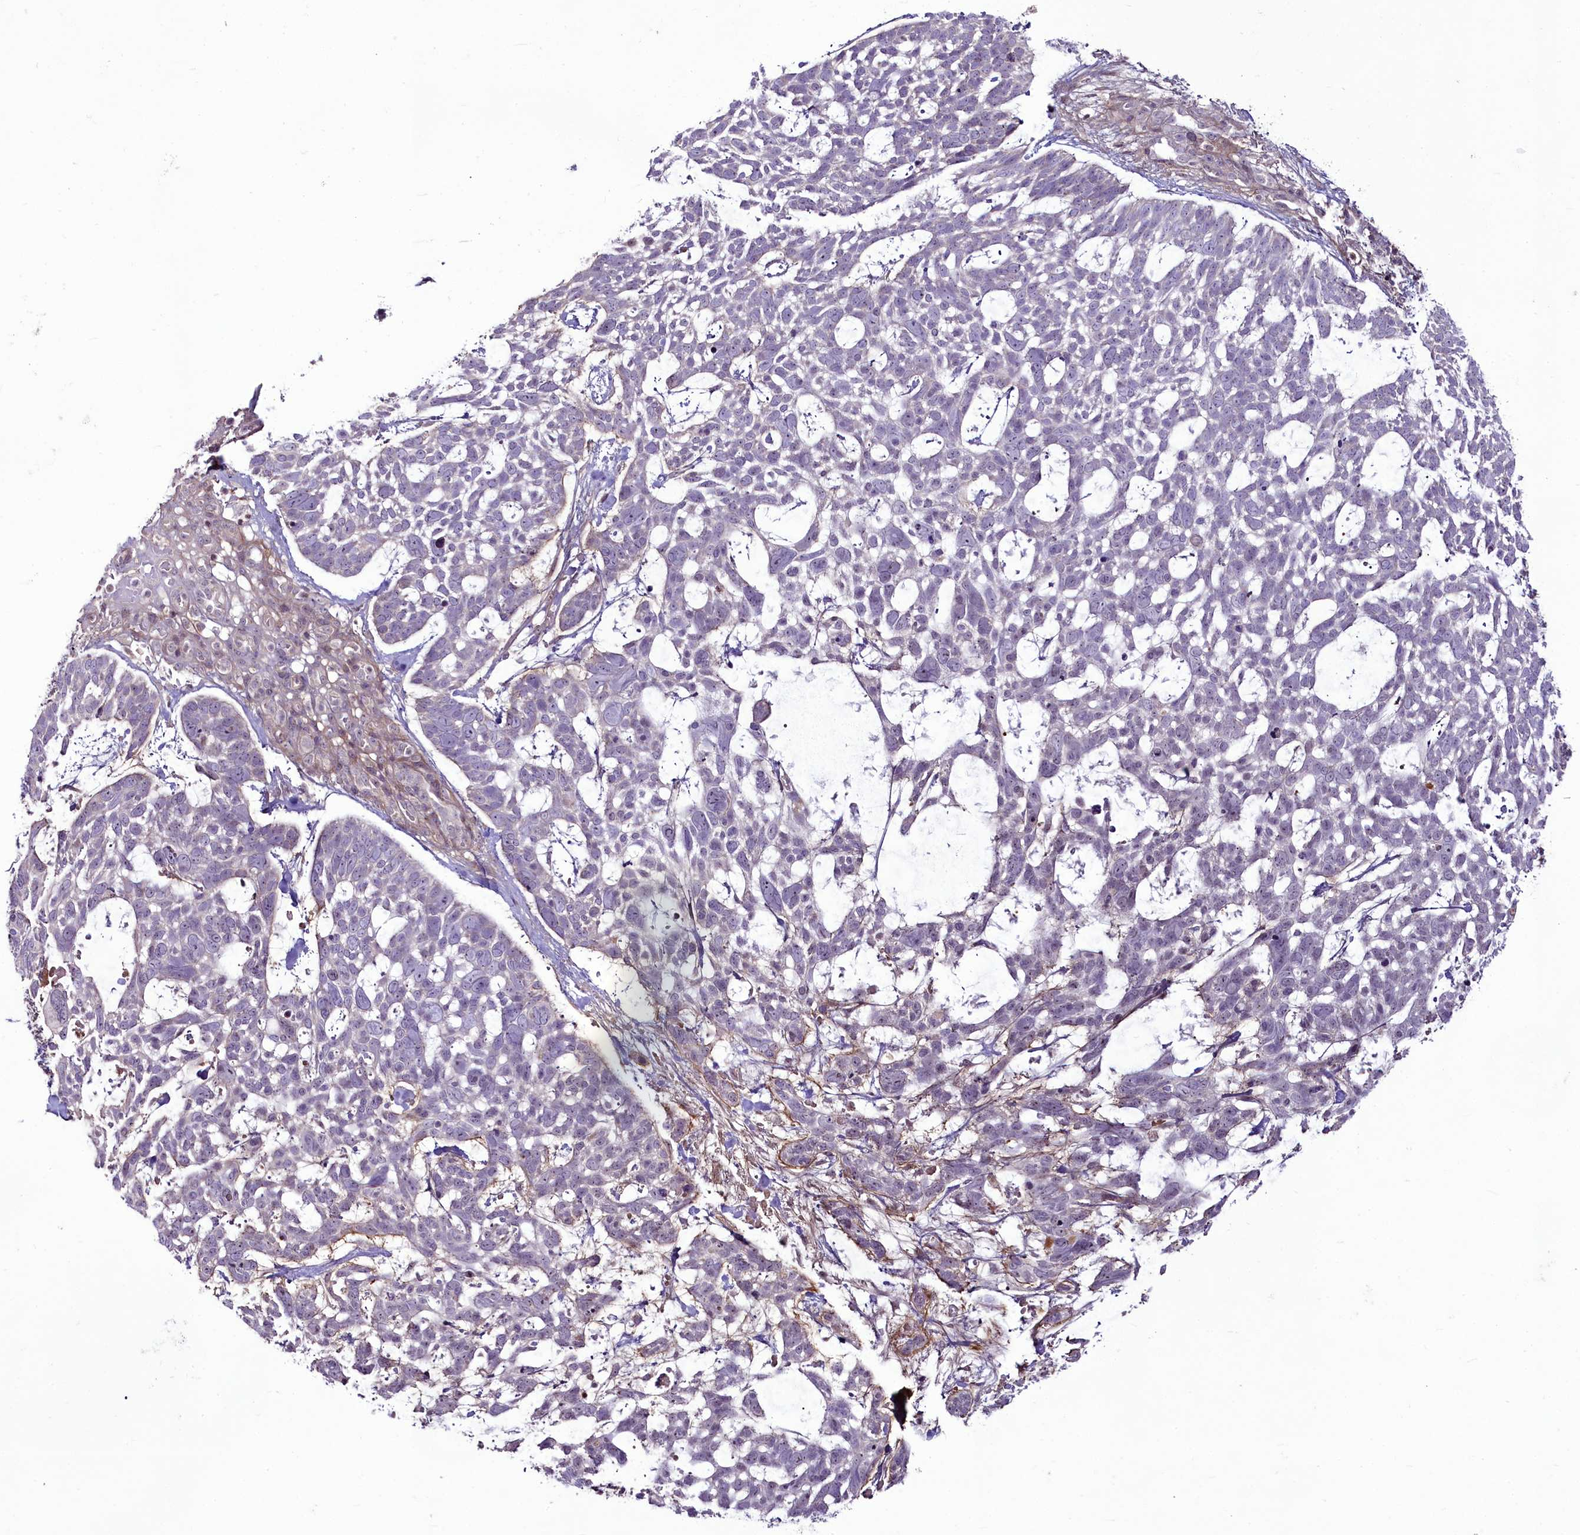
{"staining": {"intensity": "negative", "quantity": "none", "location": "none"}, "tissue": "skin cancer", "cell_type": "Tumor cells", "image_type": "cancer", "snomed": [{"axis": "morphology", "description": "Basal cell carcinoma"}, {"axis": "topography", "description": "Skin"}], "caption": "High magnification brightfield microscopy of basal cell carcinoma (skin) stained with DAB (3,3'-diaminobenzidine) (brown) and counterstained with hematoxylin (blue): tumor cells show no significant staining.", "gene": "RSBN1", "patient": {"sex": "male", "age": 88}}